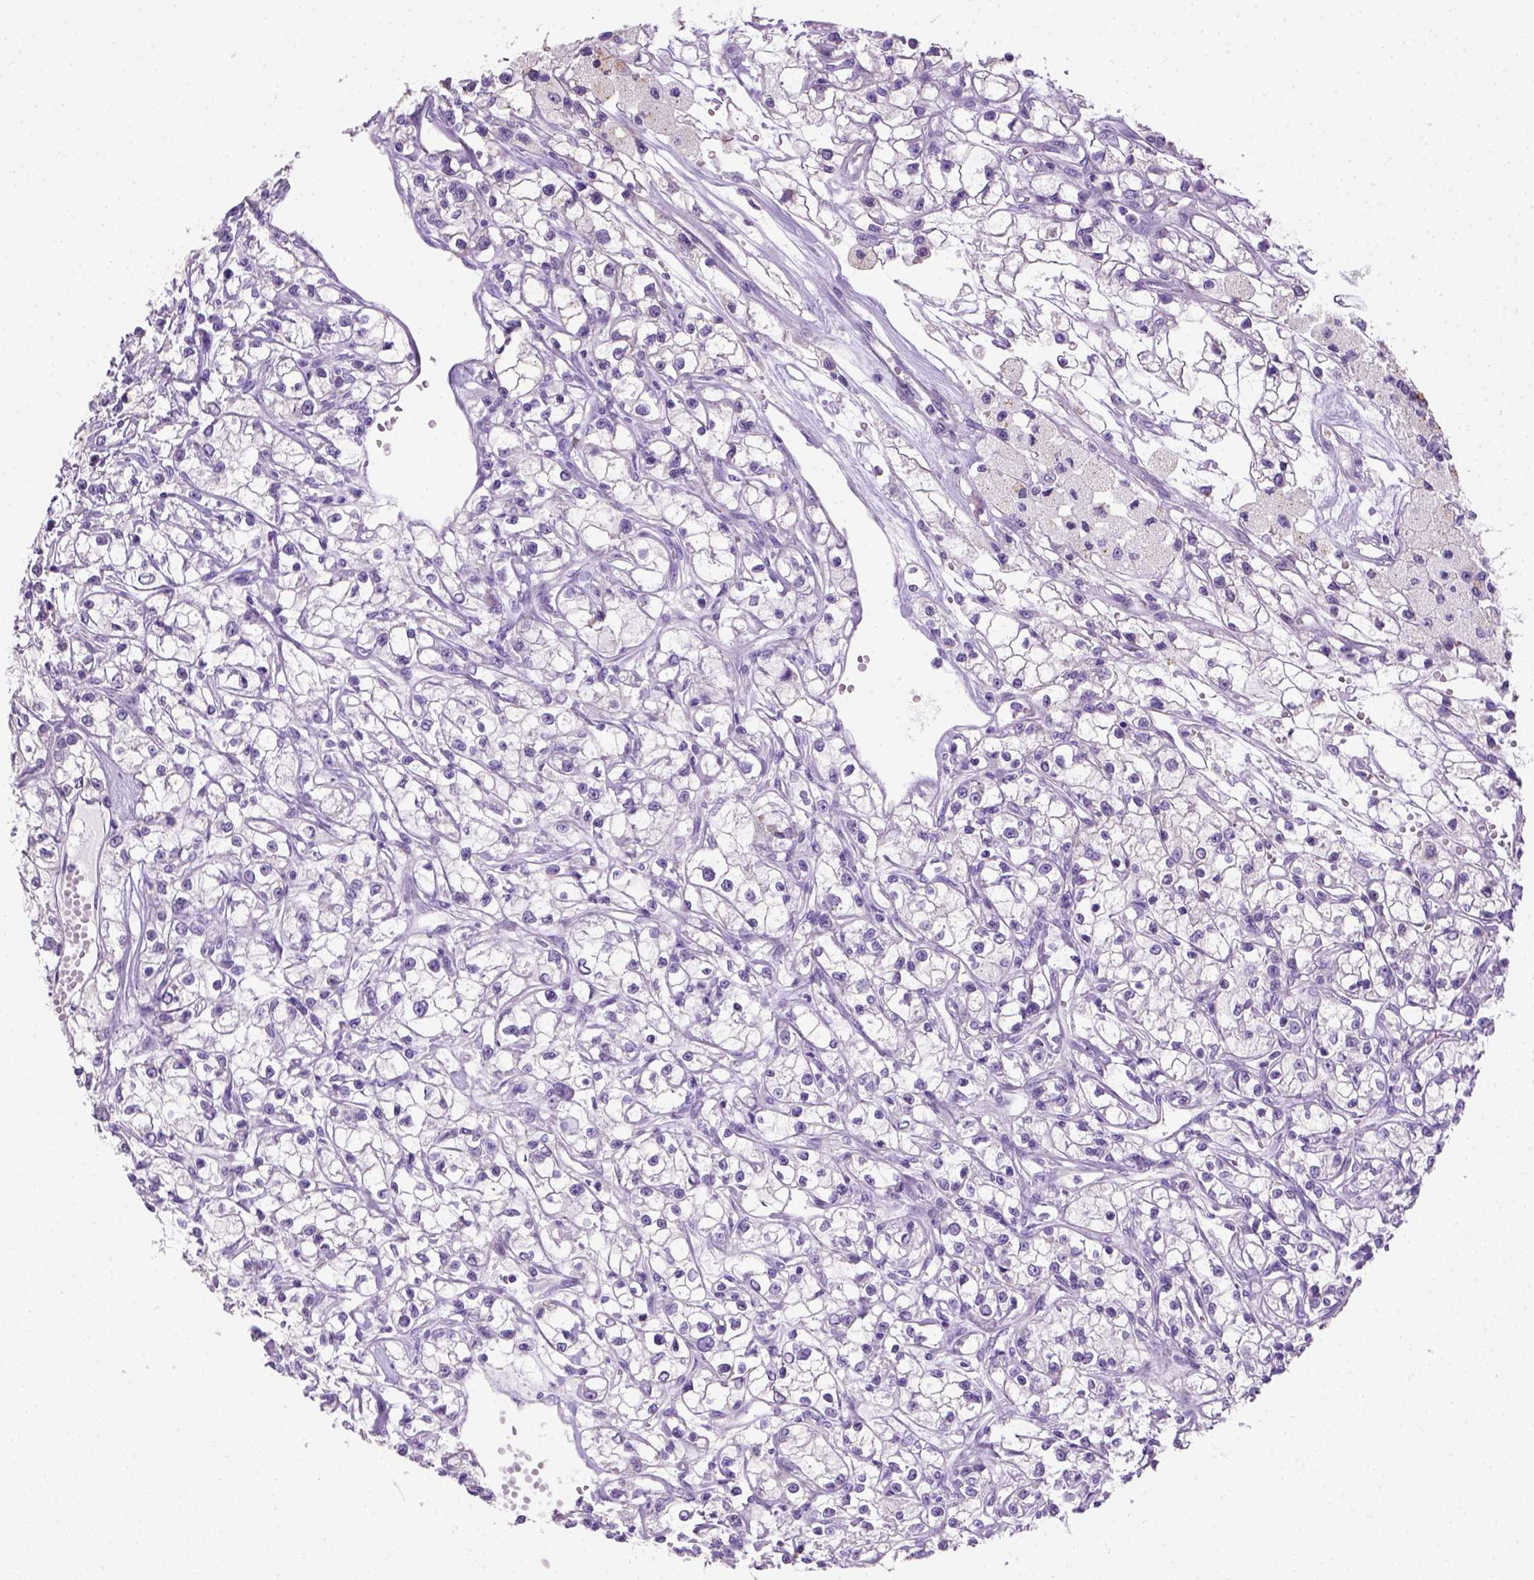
{"staining": {"intensity": "negative", "quantity": "none", "location": "none"}, "tissue": "renal cancer", "cell_type": "Tumor cells", "image_type": "cancer", "snomed": [{"axis": "morphology", "description": "Adenocarcinoma, NOS"}, {"axis": "topography", "description": "Kidney"}], "caption": "Immunohistochemical staining of human adenocarcinoma (renal) demonstrates no significant staining in tumor cells.", "gene": "KRT71", "patient": {"sex": "female", "age": 59}}